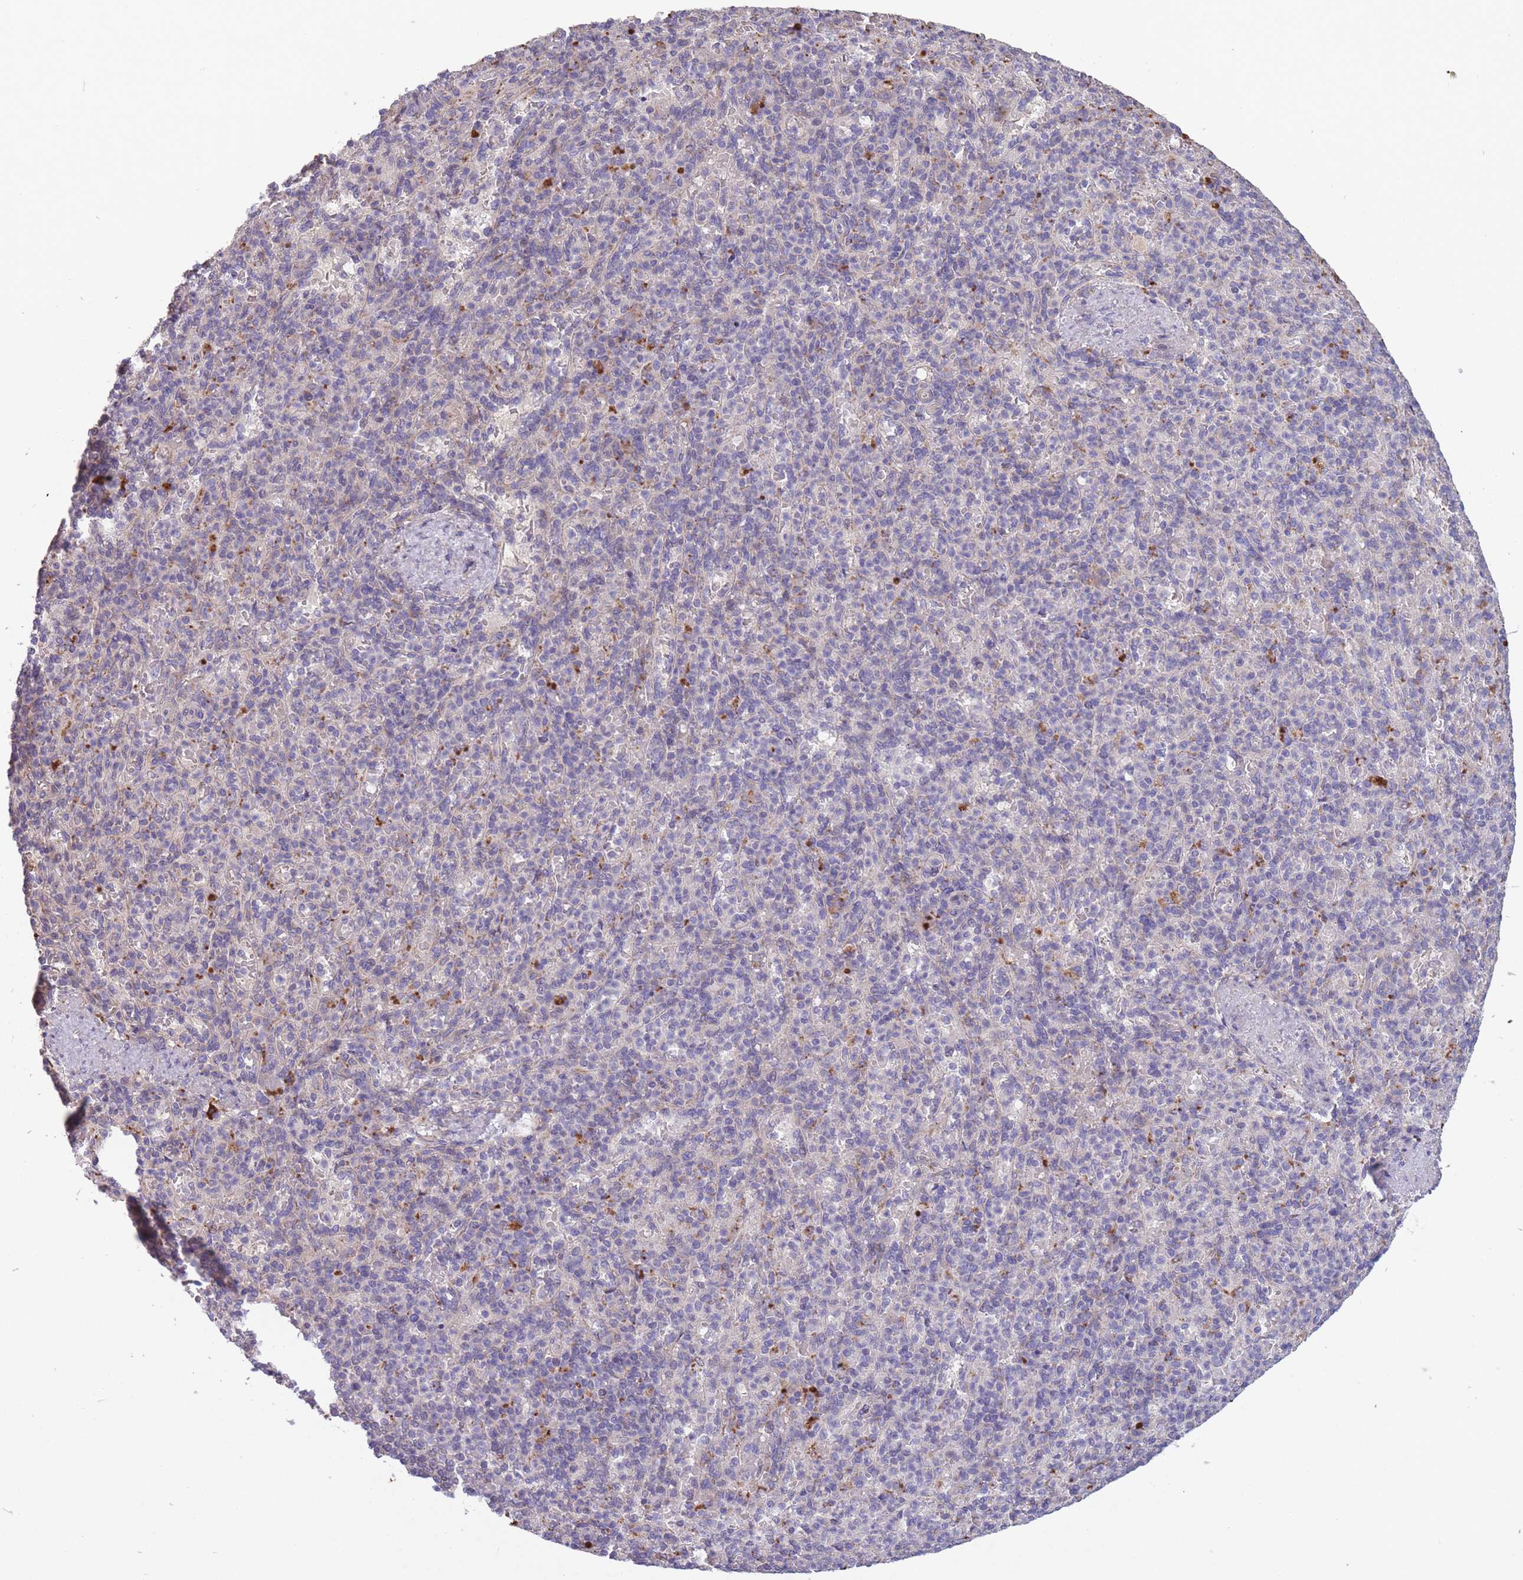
{"staining": {"intensity": "negative", "quantity": "none", "location": "none"}, "tissue": "spleen", "cell_type": "Cells in red pulp", "image_type": "normal", "snomed": [{"axis": "morphology", "description": "Normal tissue, NOS"}, {"axis": "topography", "description": "Spleen"}], "caption": "DAB (3,3'-diaminobenzidine) immunohistochemical staining of benign spleen displays no significant staining in cells in red pulp. The staining was performed using DAB (3,3'-diaminobenzidine) to visualize the protein expression in brown, while the nuclei were stained in blue with hematoxylin (Magnification: 20x).", "gene": "ITPKC", "patient": {"sex": "female", "age": 74}}